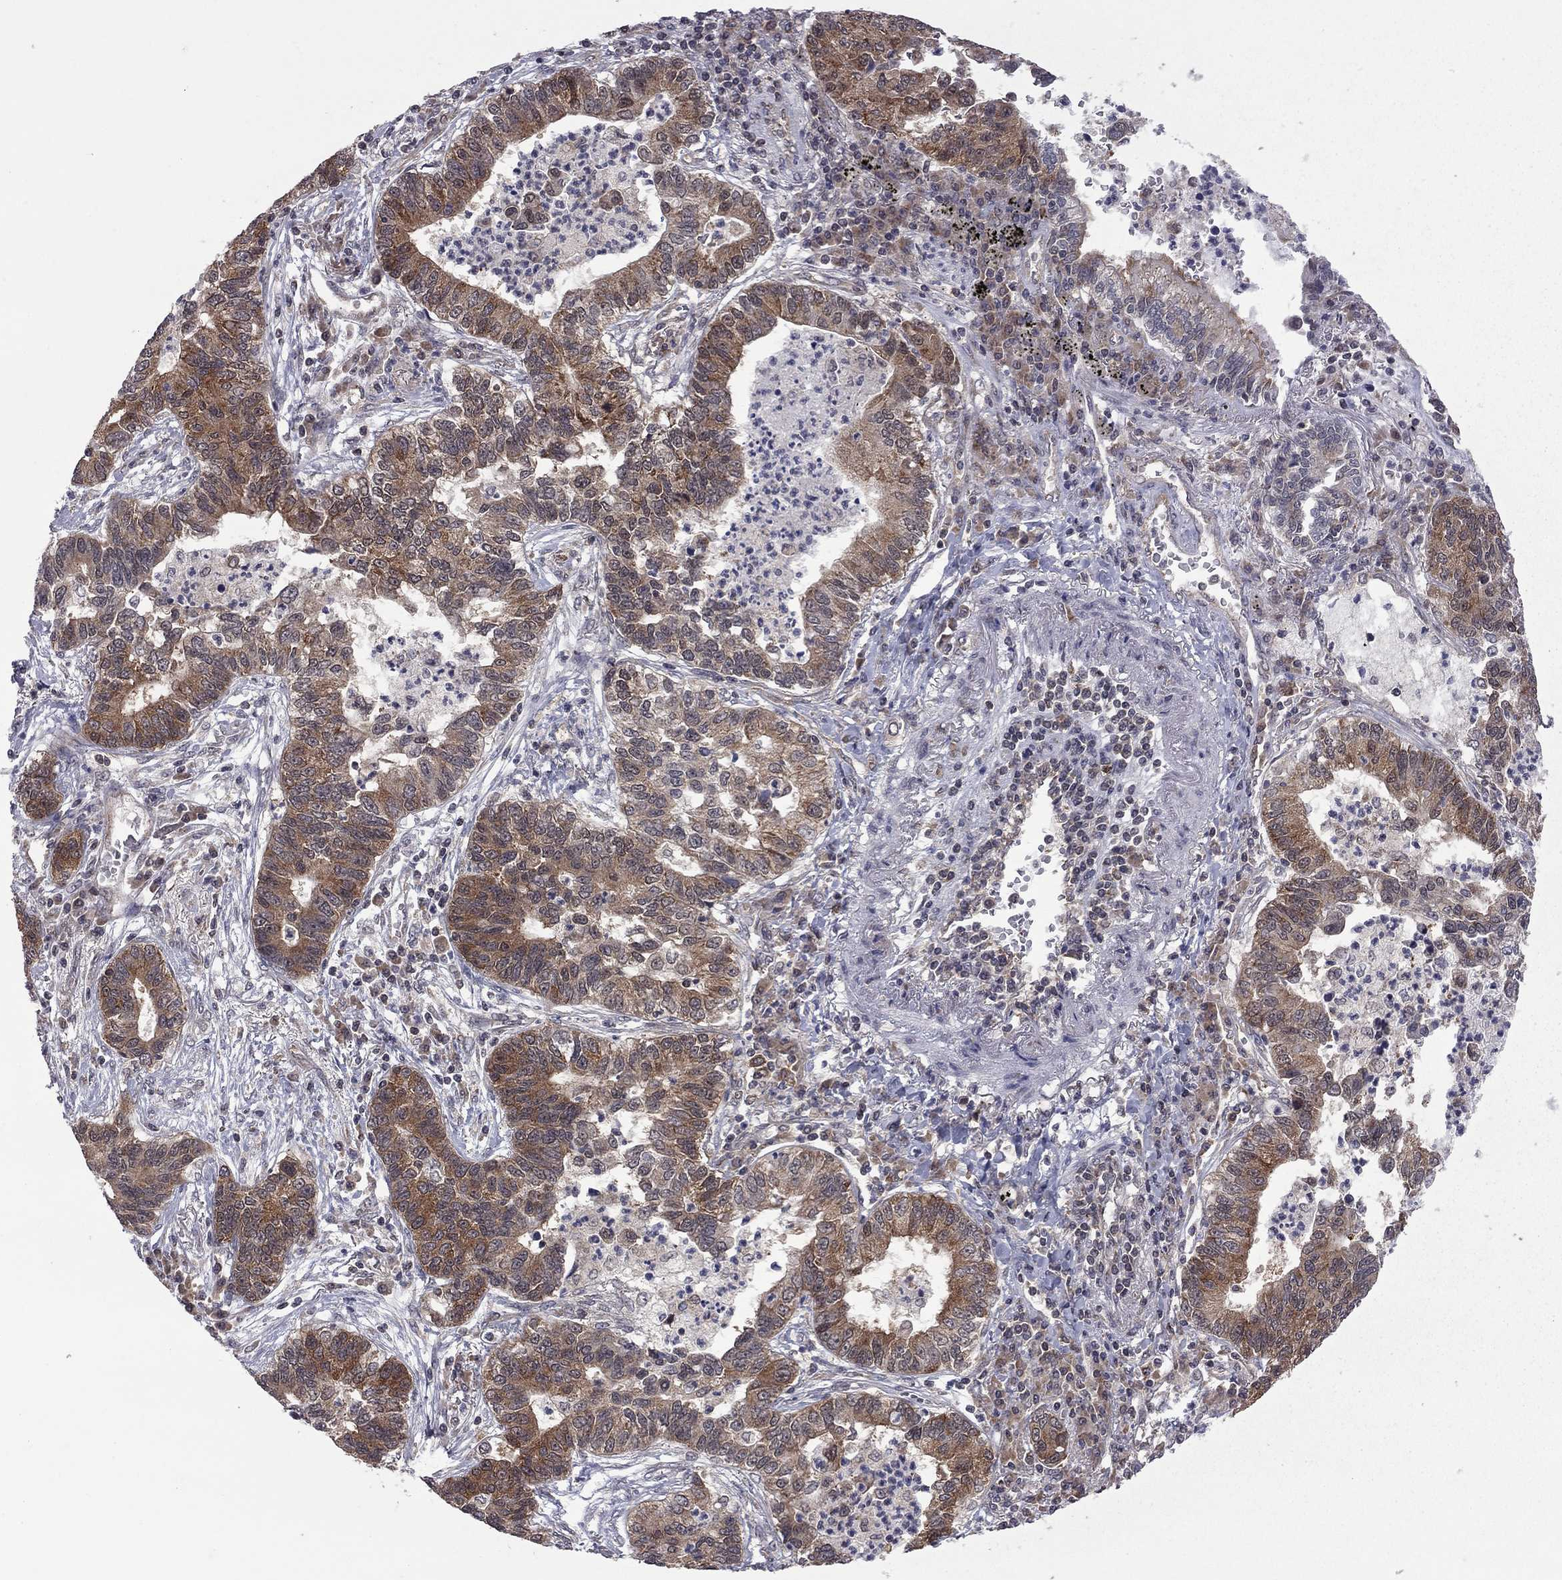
{"staining": {"intensity": "strong", "quantity": "25%-75%", "location": "cytoplasmic/membranous"}, "tissue": "lung cancer", "cell_type": "Tumor cells", "image_type": "cancer", "snomed": [{"axis": "morphology", "description": "Adenocarcinoma, NOS"}, {"axis": "topography", "description": "Lung"}], "caption": "Tumor cells display high levels of strong cytoplasmic/membranous staining in approximately 25%-75% of cells in lung cancer (adenocarcinoma). The staining was performed using DAB, with brown indicating positive protein expression. Nuclei are stained blue with hematoxylin.", "gene": "NAA50", "patient": {"sex": "female", "age": 57}}